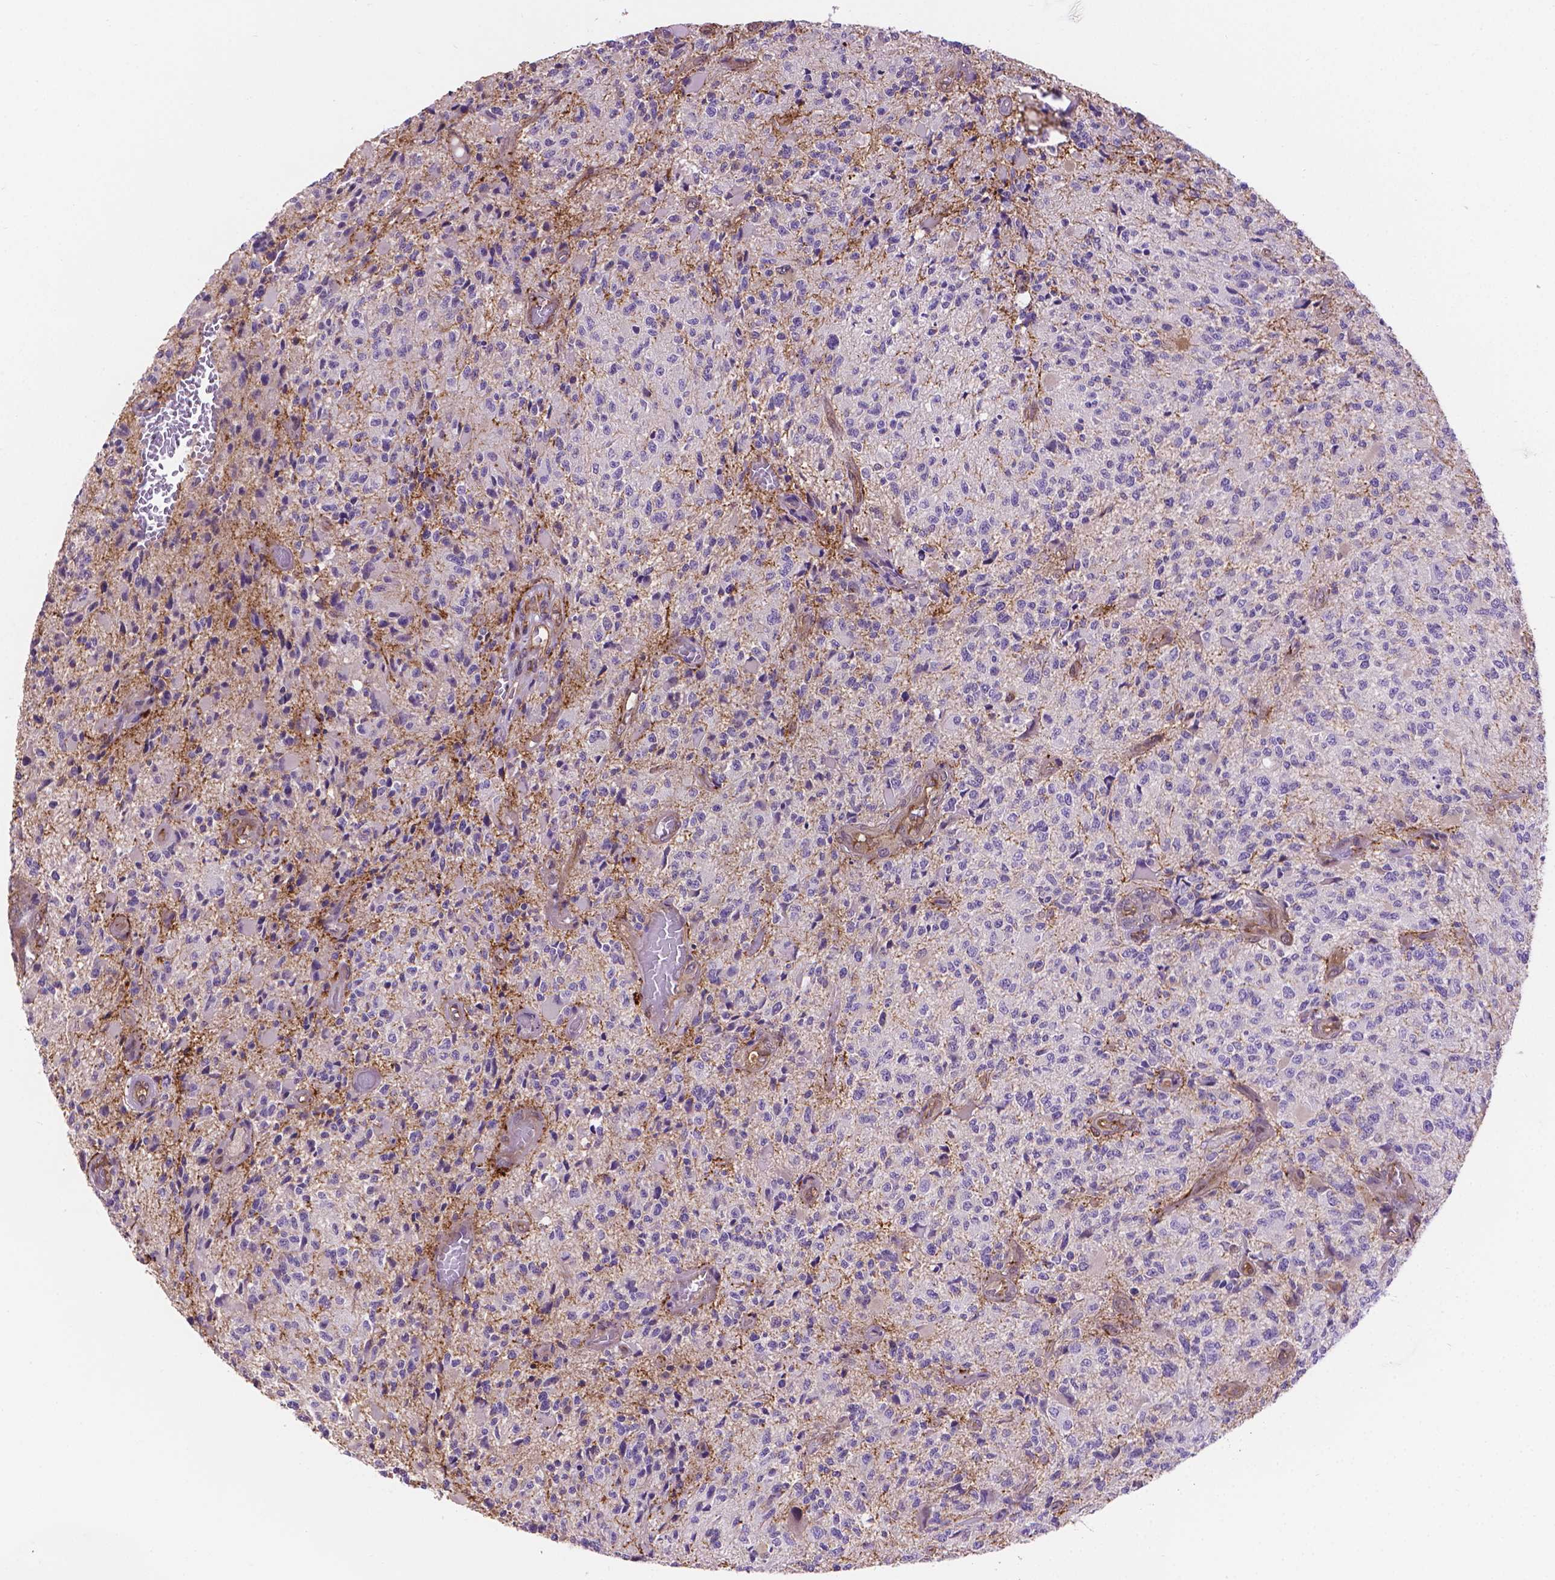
{"staining": {"intensity": "negative", "quantity": "none", "location": "none"}, "tissue": "glioma", "cell_type": "Tumor cells", "image_type": "cancer", "snomed": [{"axis": "morphology", "description": "Glioma, malignant, High grade"}, {"axis": "topography", "description": "Brain"}], "caption": "Immunohistochemistry (IHC) histopathology image of neoplastic tissue: human glioma stained with DAB shows no significant protein expression in tumor cells.", "gene": "CLIC4", "patient": {"sex": "female", "age": 63}}